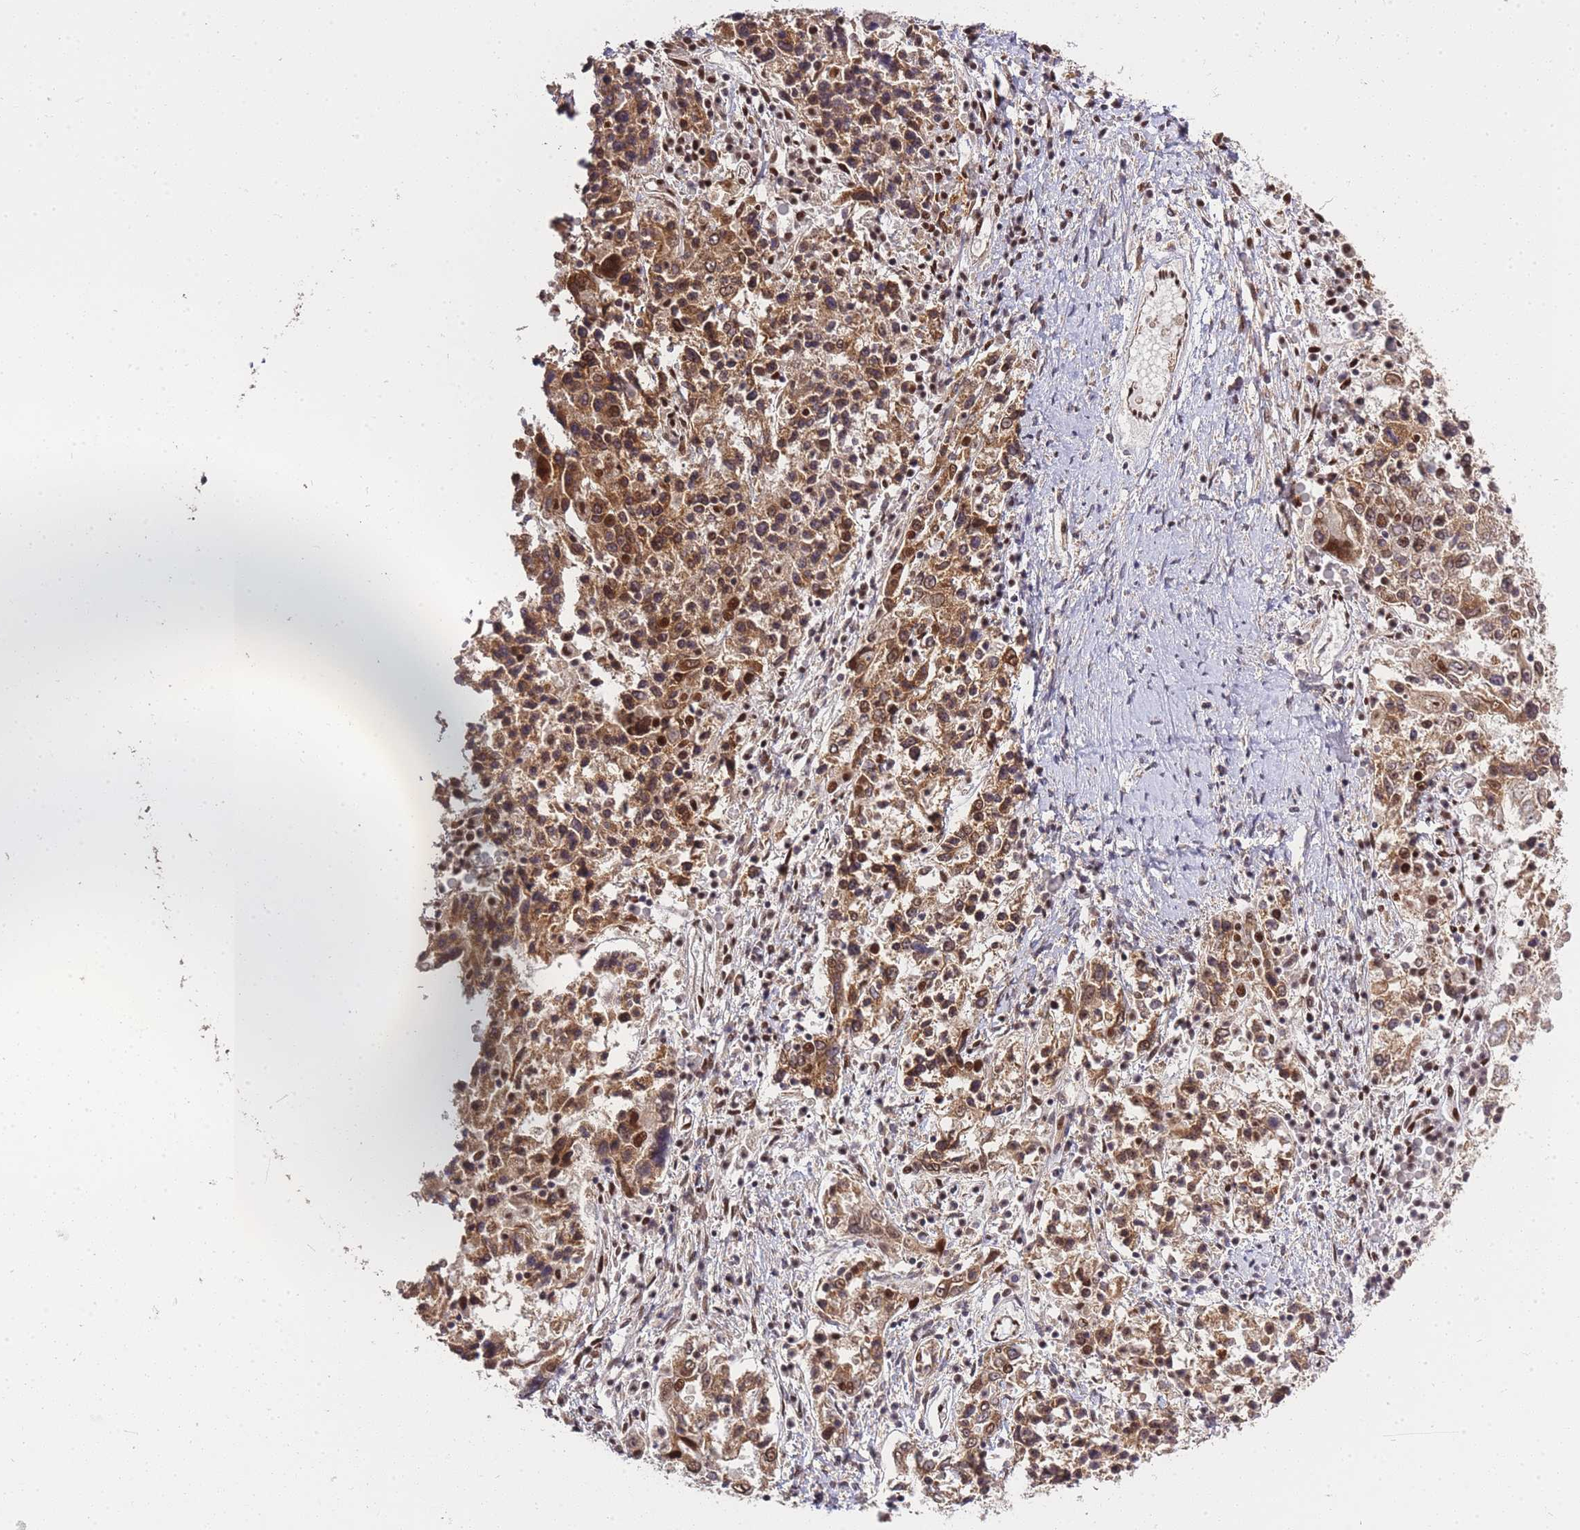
{"staining": {"intensity": "moderate", "quantity": ">75%", "location": "cytoplasmic/membranous,nuclear"}, "tissue": "ovarian cancer", "cell_type": "Tumor cells", "image_type": "cancer", "snomed": [{"axis": "morphology", "description": "Carcinoma, endometroid"}, {"axis": "topography", "description": "Ovary"}], "caption": "Immunohistochemical staining of ovarian cancer shows moderate cytoplasmic/membranous and nuclear protein staining in about >75% of tumor cells.", "gene": "PRKDC", "patient": {"sex": "female", "age": 62}}